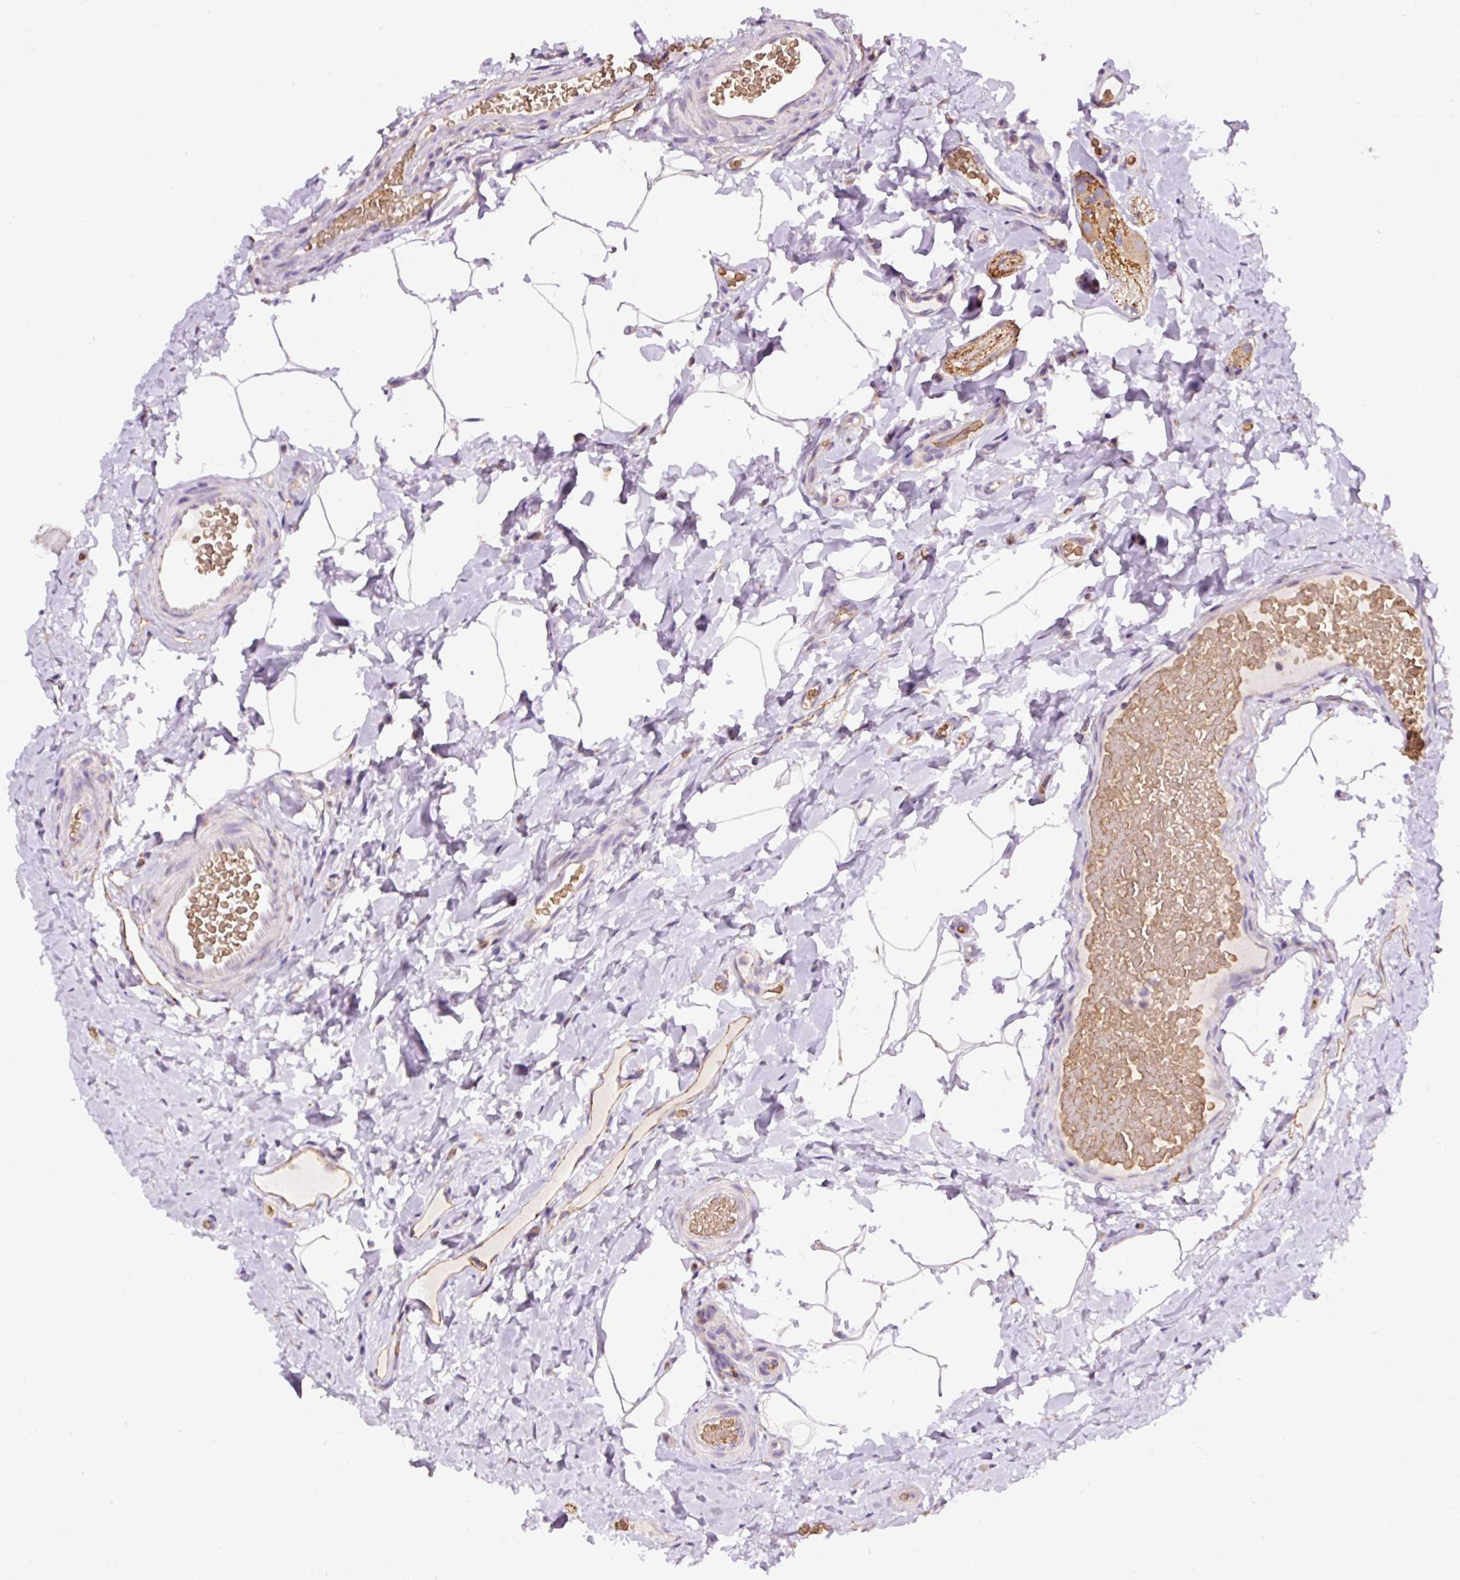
{"staining": {"intensity": "moderate", "quantity": "<25%", "location": "cytoplasmic/membranous"}, "tissue": "colon", "cell_type": "Endothelial cells", "image_type": "normal", "snomed": [{"axis": "morphology", "description": "Normal tissue, NOS"}, {"axis": "topography", "description": "Colon"}], "caption": "The image demonstrates staining of benign colon, revealing moderate cytoplasmic/membranous protein expression (brown color) within endothelial cells.", "gene": "PRRC2A", "patient": {"sex": "male", "age": 46}}